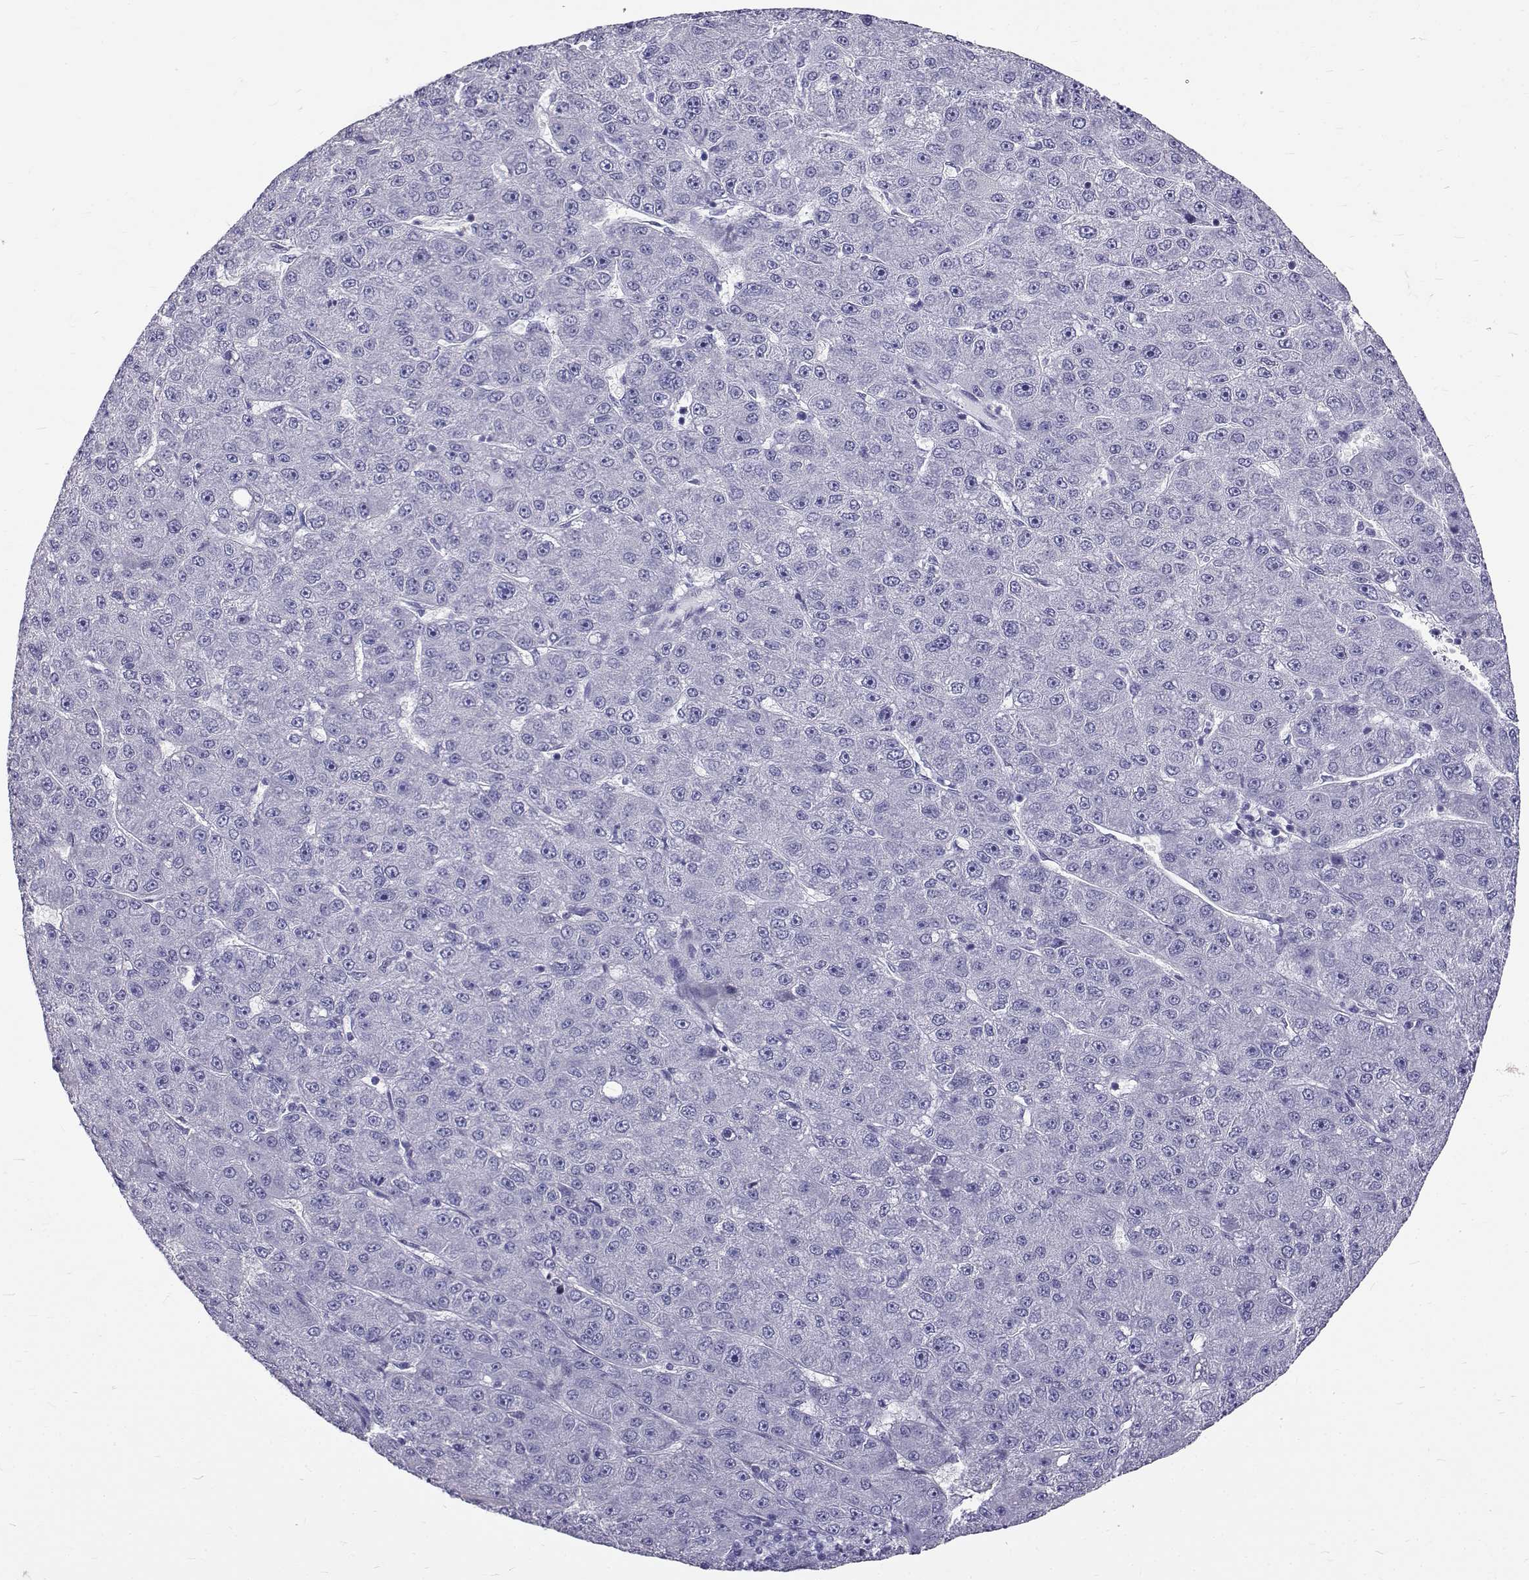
{"staining": {"intensity": "negative", "quantity": "none", "location": "none"}, "tissue": "liver cancer", "cell_type": "Tumor cells", "image_type": "cancer", "snomed": [{"axis": "morphology", "description": "Carcinoma, Hepatocellular, NOS"}, {"axis": "topography", "description": "Liver"}], "caption": "IHC of hepatocellular carcinoma (liver) exhibits no expression in tumor cells. (Immunohistochemistry, brightfield microscopy, high magnification).", "gene": "IGSF1", "patient": {"sex": "male", "age": 67}}